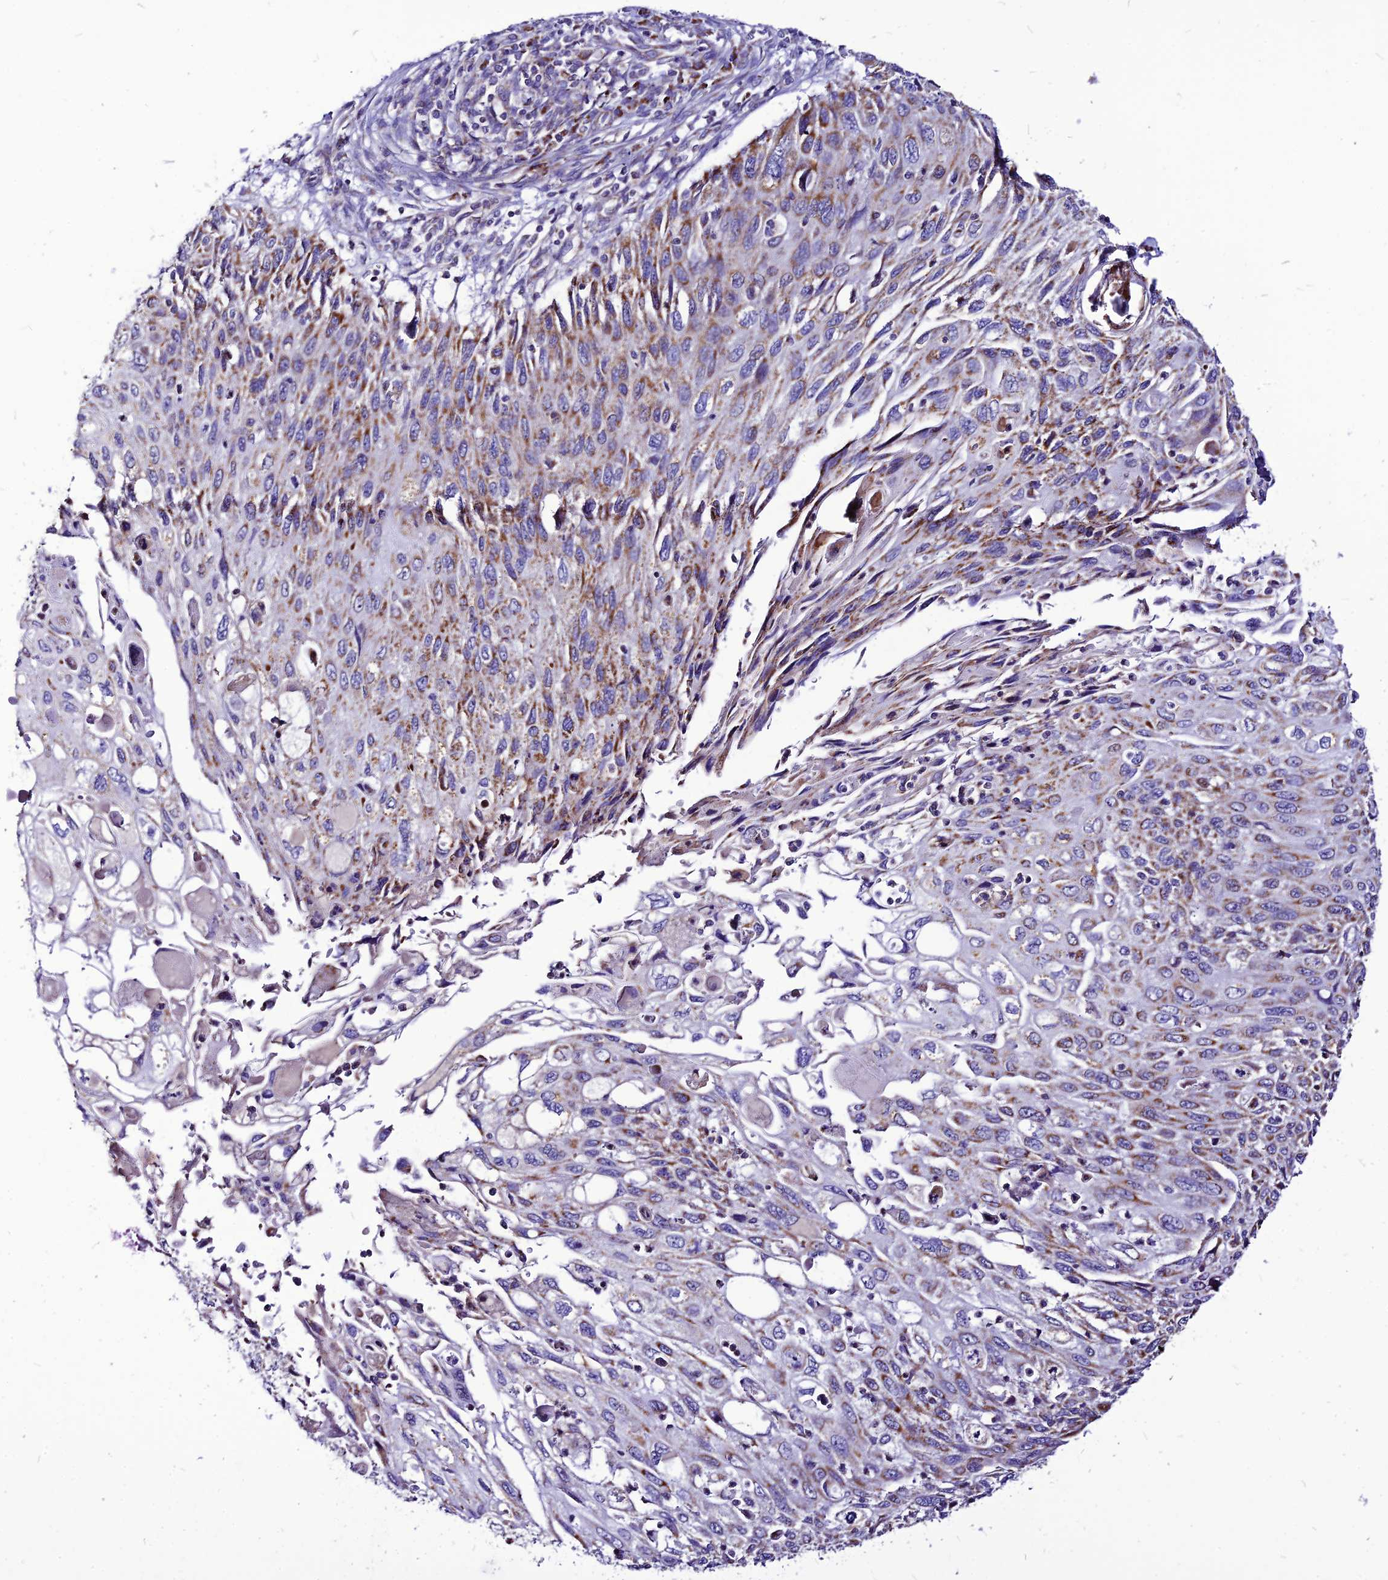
{"staining": {"intensity": "moderate", "quantity": ">75%", "location": "cytoplasmic/membranous"}, "tissue": "cervical cancer", "cell_type": "Tumor cells", "image_type": "cancer", "snomed": [{"axis": "morphology", "description": "Squamous cell carcinoma, NOS"}, {"axis": "topography", "description": "Cervix"}], "caption": "Cervical cancer (squamous cell carcinoma) was stained to show a protein in brown. There is medium levels of moderate cytoplasmic/membranous positivity in approximately >75% of tumor cells. Ihc stains the protein of interest in brown and the nuclei are stained blue.", "gene": "ECI1", "patient": {"sex": "female", "age": 70}}